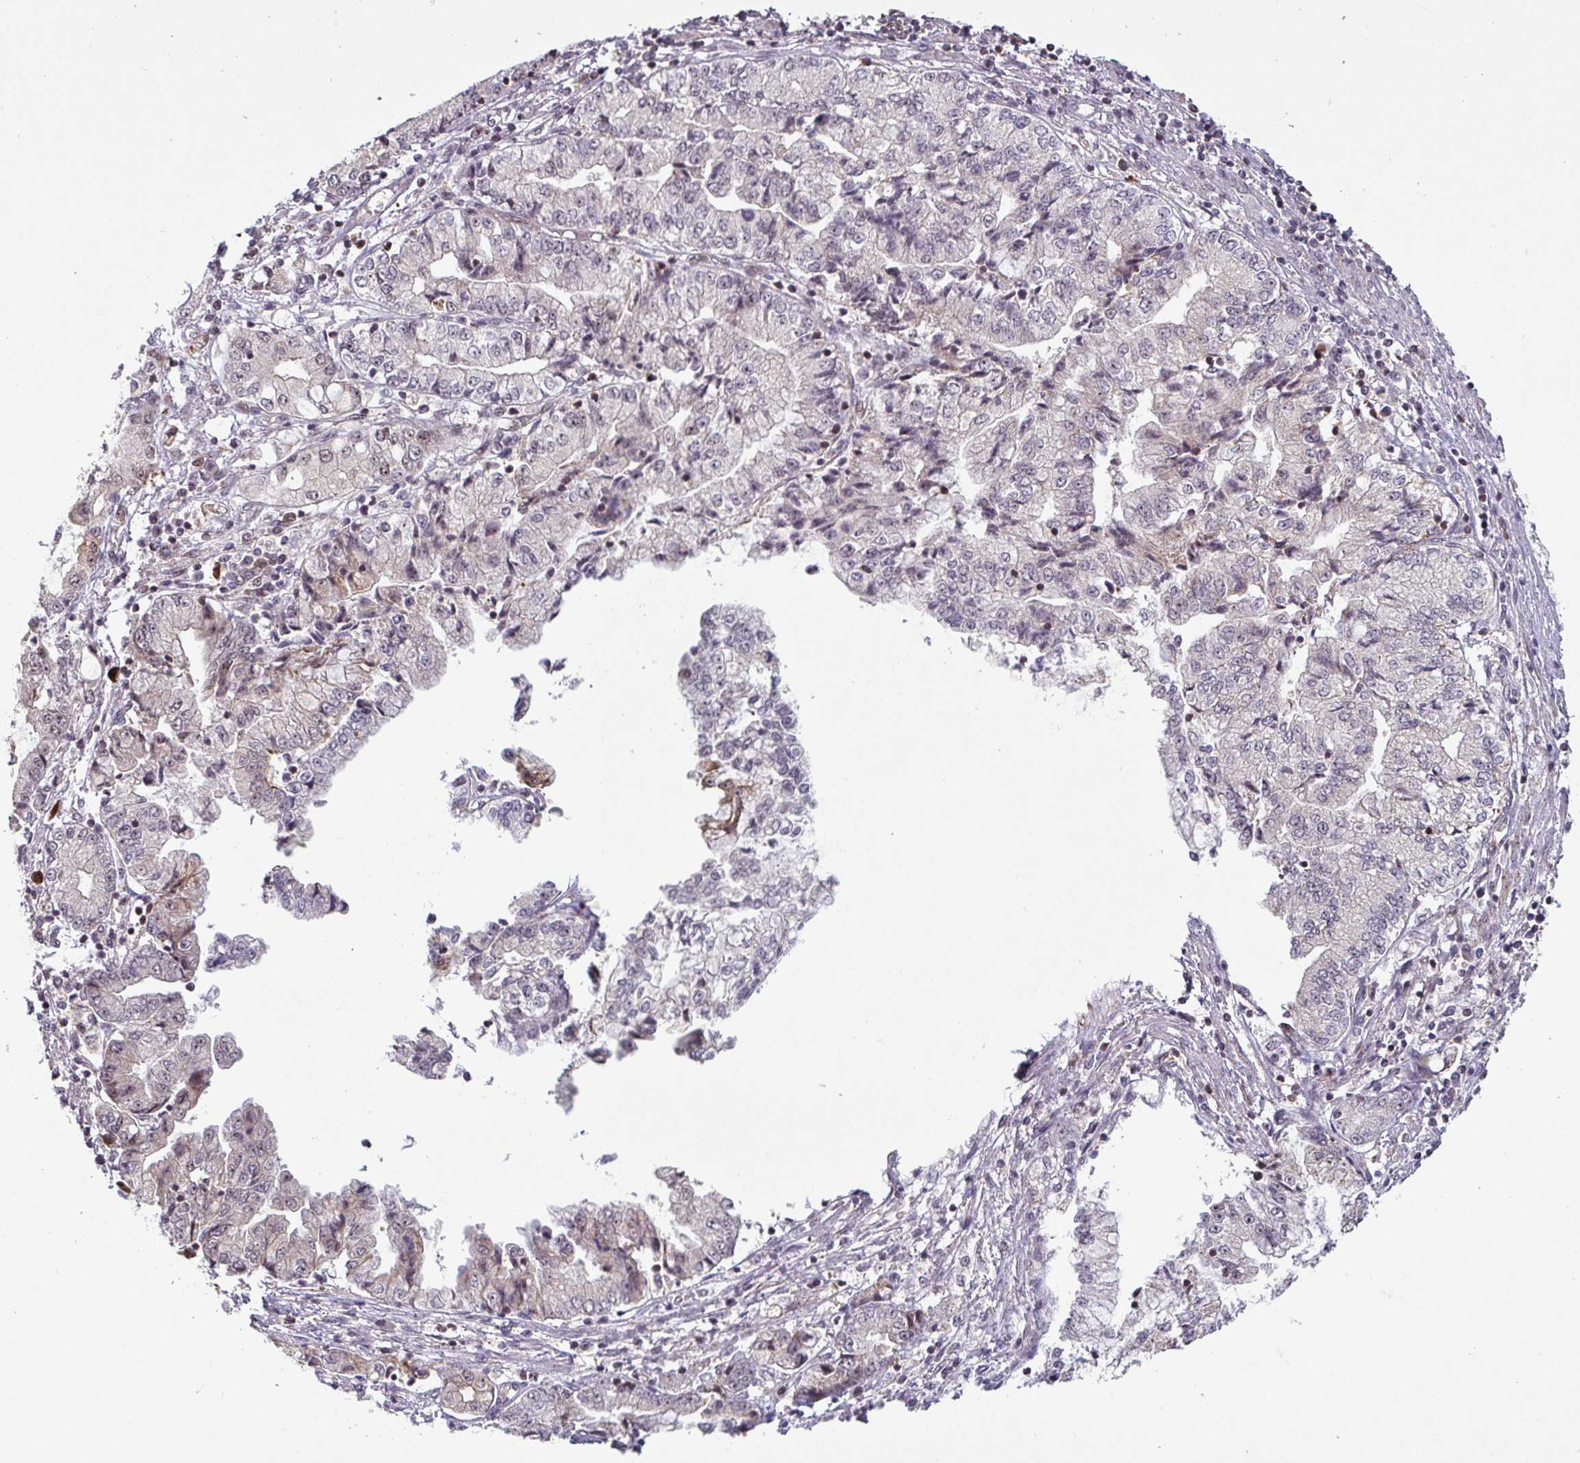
{"staining": {"intensity": "negative", "quantity": "none", "location": "none"}, "tissue": "stomach cancer", "cell_type": "Tumor cells", "image_type": "cancer", "snomed": [{"axis": "morphology", "description": "Adenocarcinoma, NOS"}, {"axis": "topography", "description": "Stomach, upper"}], "caption": "An image of stomach cancer (adenocarcinoma) stained for a protein demonstrates no brown staining in tumor cells. (DAB (3,3'-diaminobenzidine) immunohistochemistry (IHC) with hematoxylin counter stain).", "gene": "NLRP13", "patient": {"sex": "female", "age": 74}}